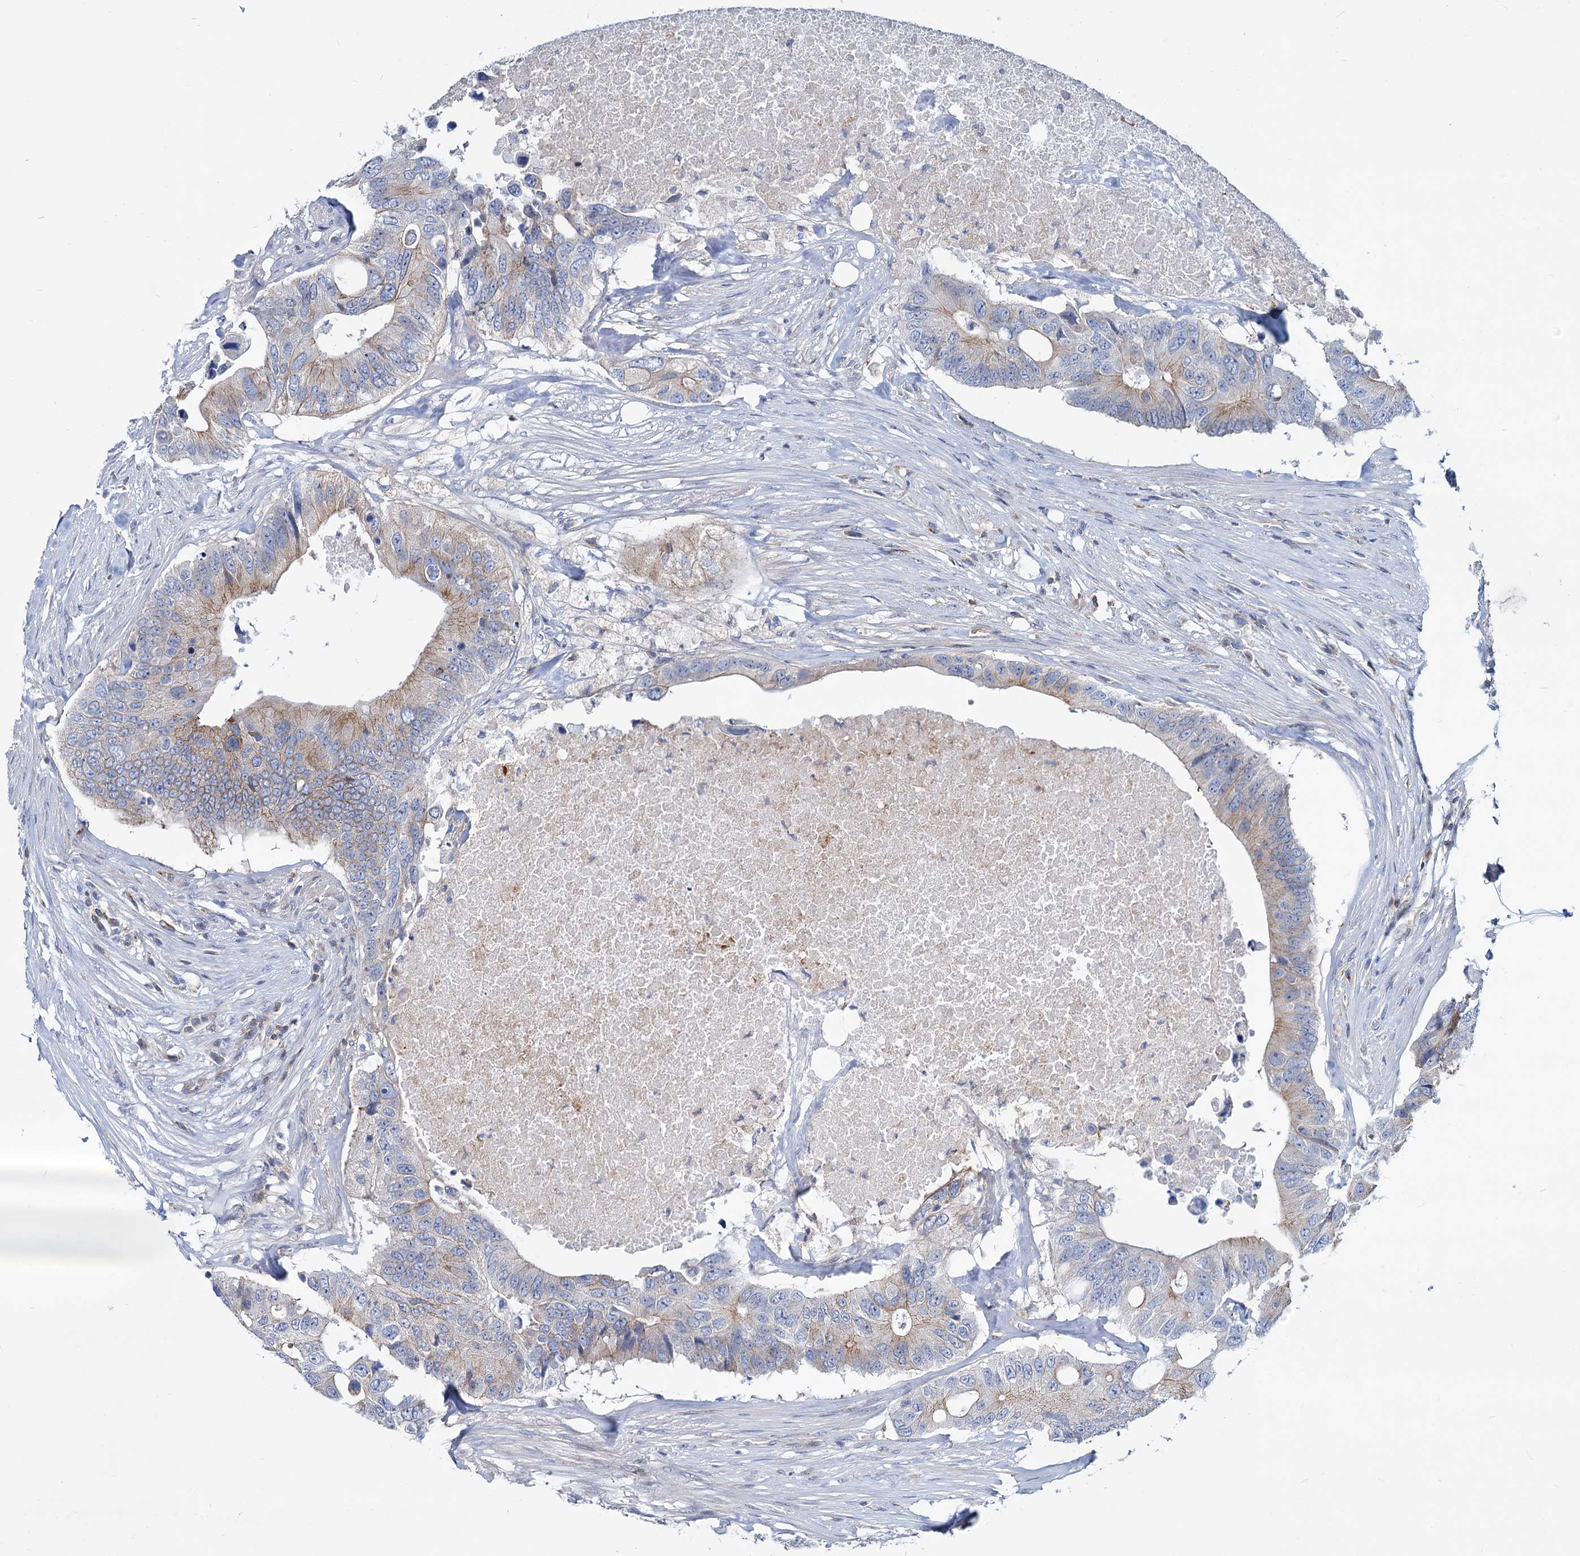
{"staining": {"intensity": "moderate", "quantity": "<25%", "location": "cytoplasmic/membranous"}, "tissue": "colorectal cancer", "cell_type": "Tumor cells", "image_type": "cancer", "snomed": [{"axis": "morphology", "description": "Adenocarcinoma, NOS"}, {"axis": "topography", "description": "Colon"}], "caption": "An immunohistochemistry image of neoplastic tissue is shown. Protein staining in brown labels moderate cytoplasmic/membranous positivity in adenocarcinoma (colorectal) within tumor cells. The staining was performed using DAB, with brown indicating positive protein expression. Nuclei are stained blue with hematoxylin.", "gene": "LRCH4", "patient": {"sex": "male", "age": 71}}